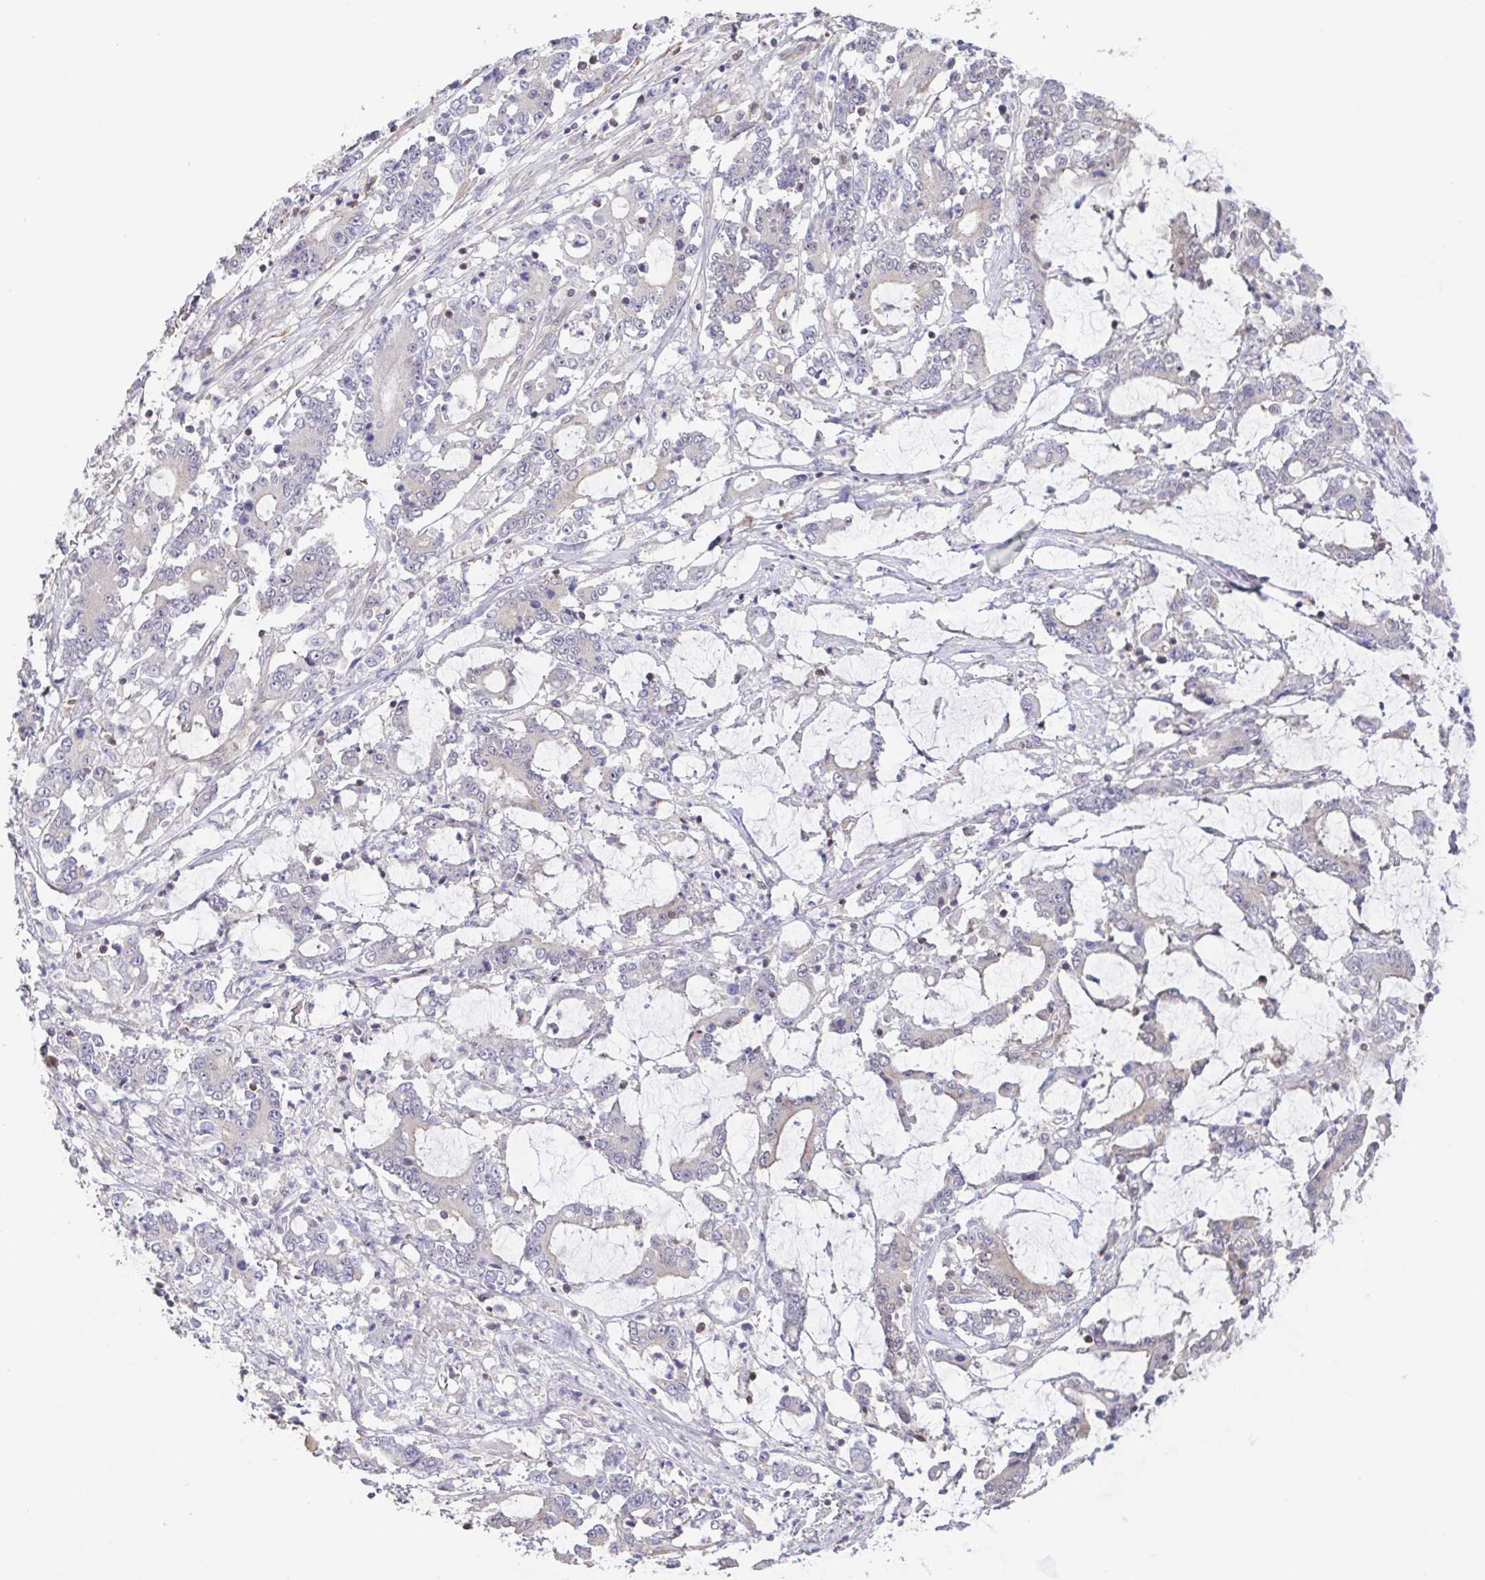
{"staining": {"intensity": "negative", "quantity": "none", "location": "none"}, "tissue": "stomach cancer", "cell_type": "Tumor cells", "image_type": "cancer", "snomed": [{"axis": "morphology", "description": "Adenocarcinoma, NOS"}, {"axis": "topography", "description": "Stomach, upper"}], "caption": "Tumor cells show no significant staining in stomach adenocarcinoma.", "gene": "AGFG2", "patient": {"sex": "male", "age": 68}}